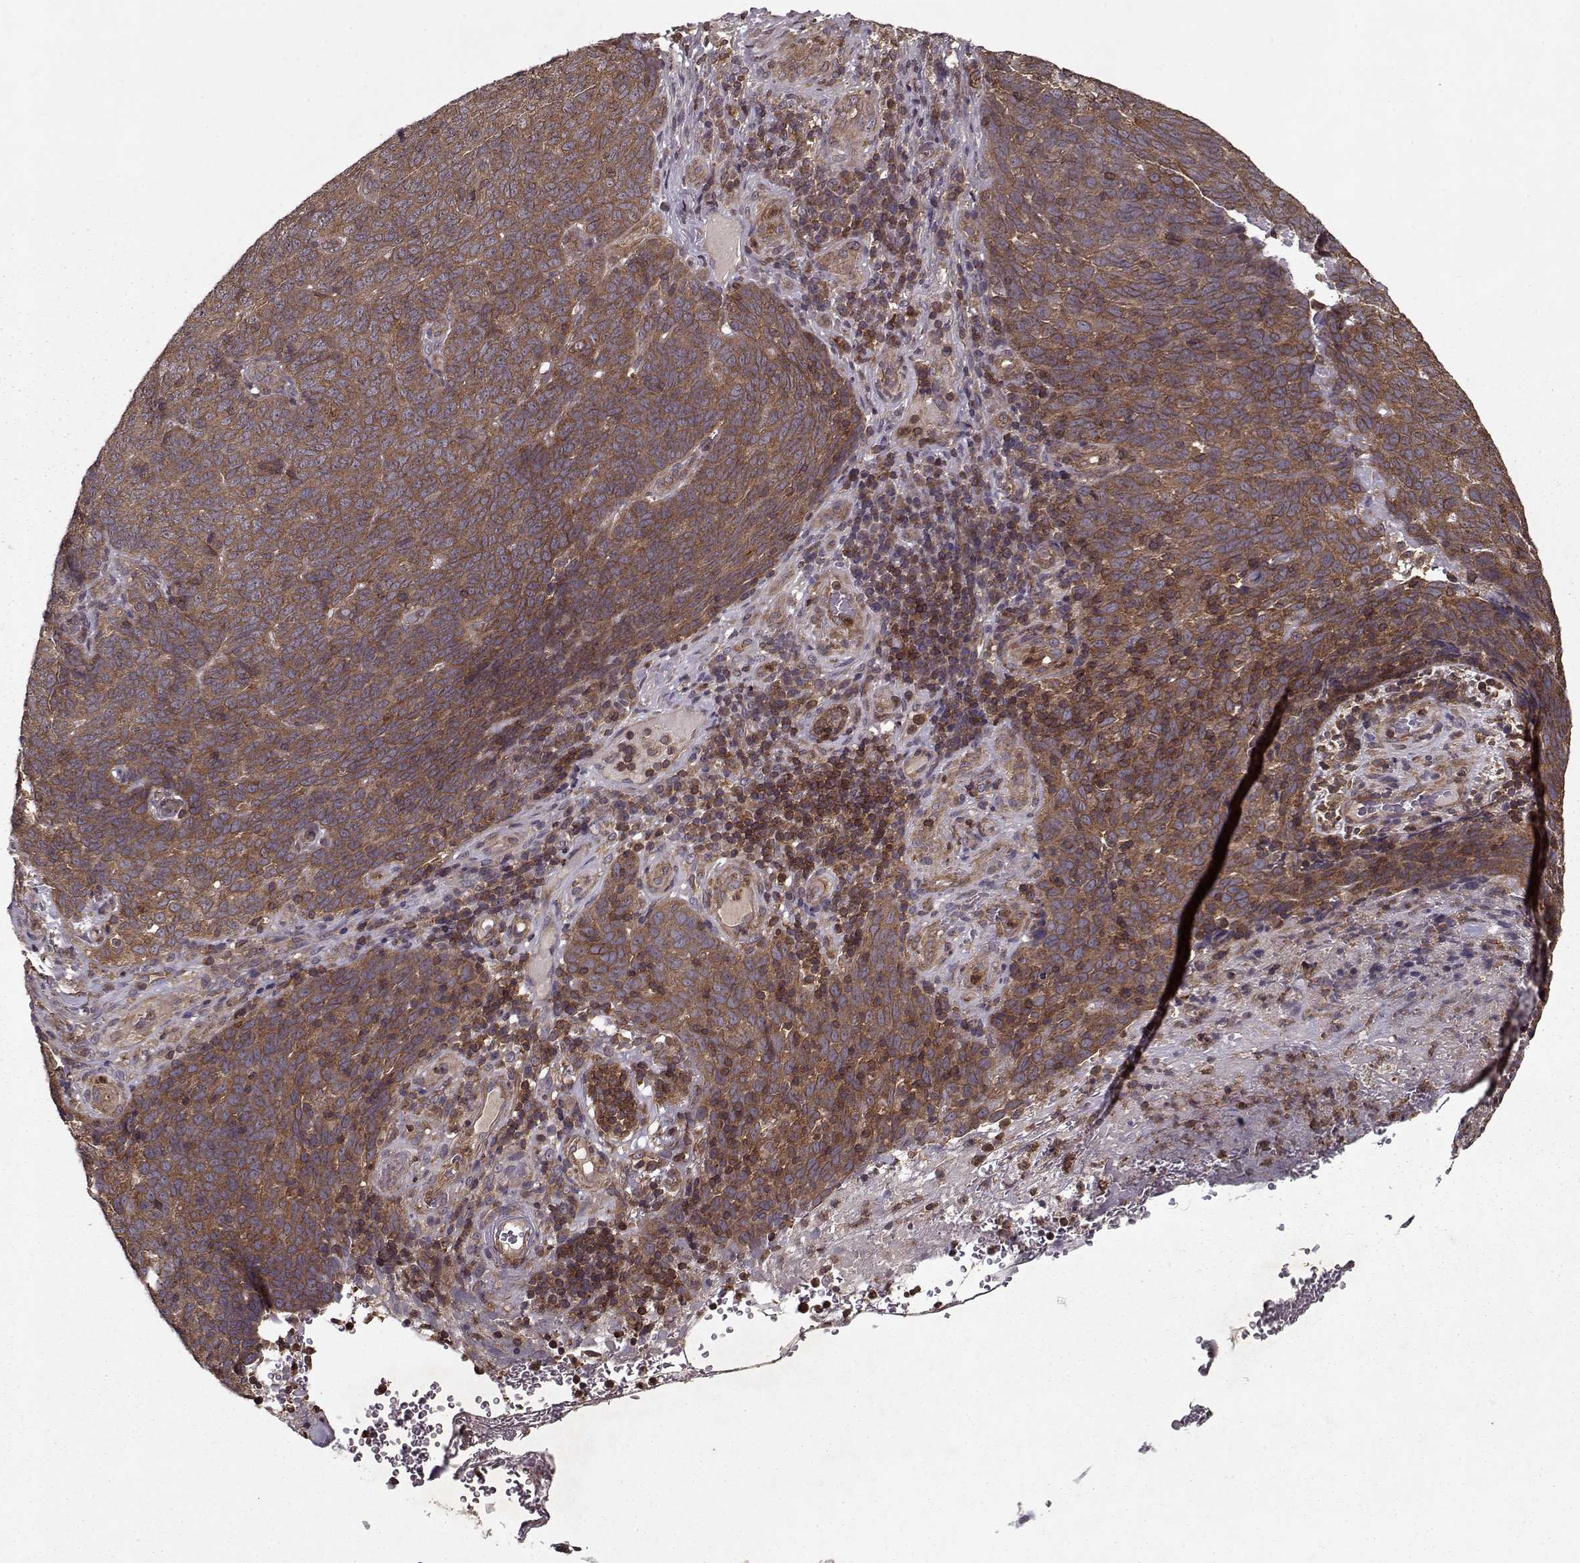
{"staining": {"intensity": "strong", "quantity": ">75%", "location": "cytoplasmic/membranous"}, "tissue": "skin cancer", "cell_type": "Tumor cells", "image_type": "cancer", "snomed": [{"axis": "morphology", "description": "Squamous cell carcinoma, NOS"}, {"axis": "topography", "description": "Skin"}, {"axis": "topography", "description": "Anal"}], "caption": "Skin cancer tissue shows strong cytoplasmic/membranous staining in about >75% of tumor cells, visualized by immunohistochemistry.", "gene": "PPP1R12A", "patient": {"sex": "female", "age": 51}}